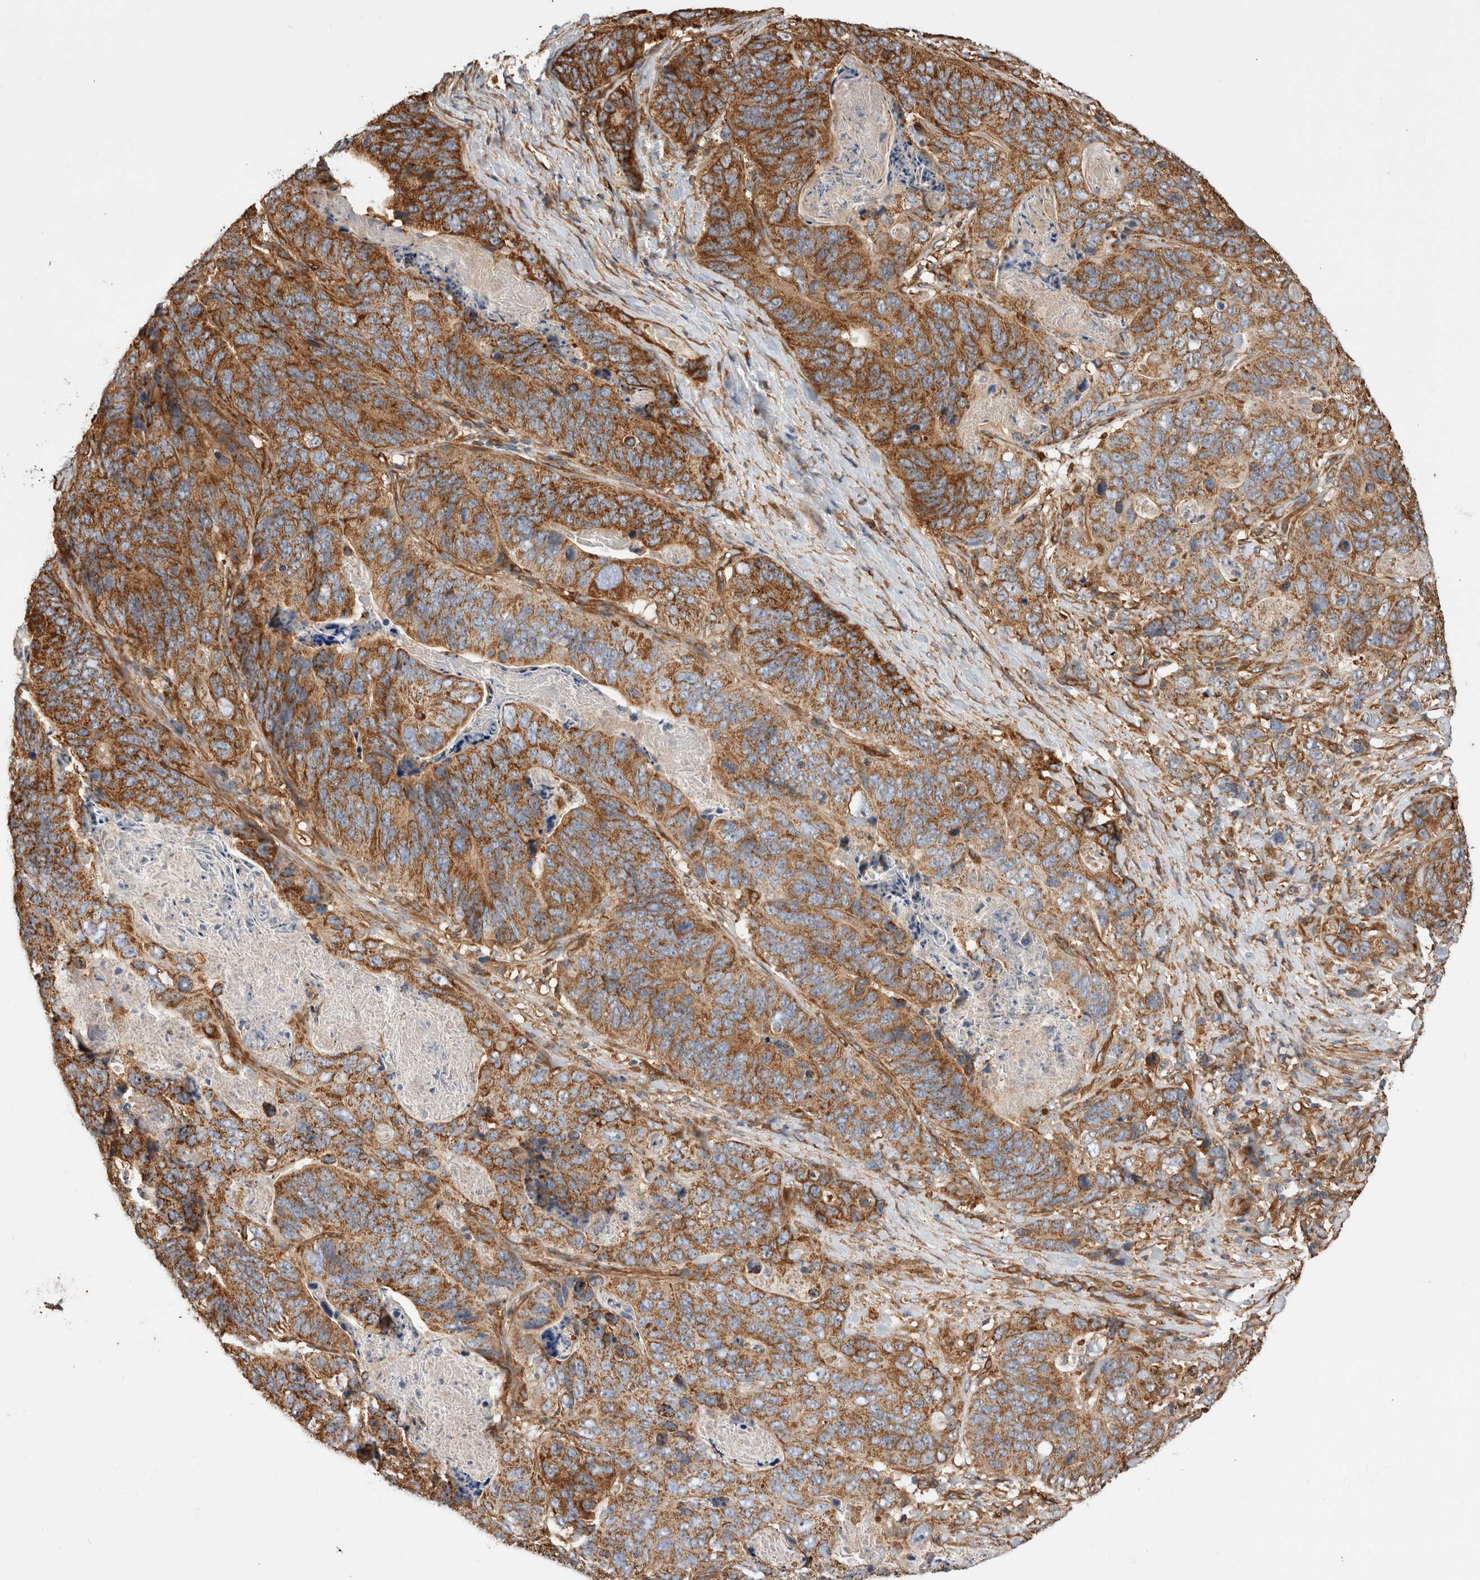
{"staining": {"intensity": "moderate", "quantity": ">75%", "location": "cytoplasmic/membranous"}, "tissue": "stomach cancer", "cell_type": "Tumor cells", "image_type": "cancer", "snomed": [{"axis": "morphology", "description": "Normal tissue, NOS"}, {"axis": "morphology", "description": "Adenocarcinoma, NOS"}, {"axis": "topography", "description": "Stomach"}], "caption": "Adenocarcinoma (stomach) was stained to show a protein in brown. There is medium levels of moderate cytoplasmic/membranous expression in approximately >75% of tumor cells. (DAB IHC with brightfield microscopy, high magnification).", "gene": "ZNF397", "patient": {"sex": "female", "age": 89}}